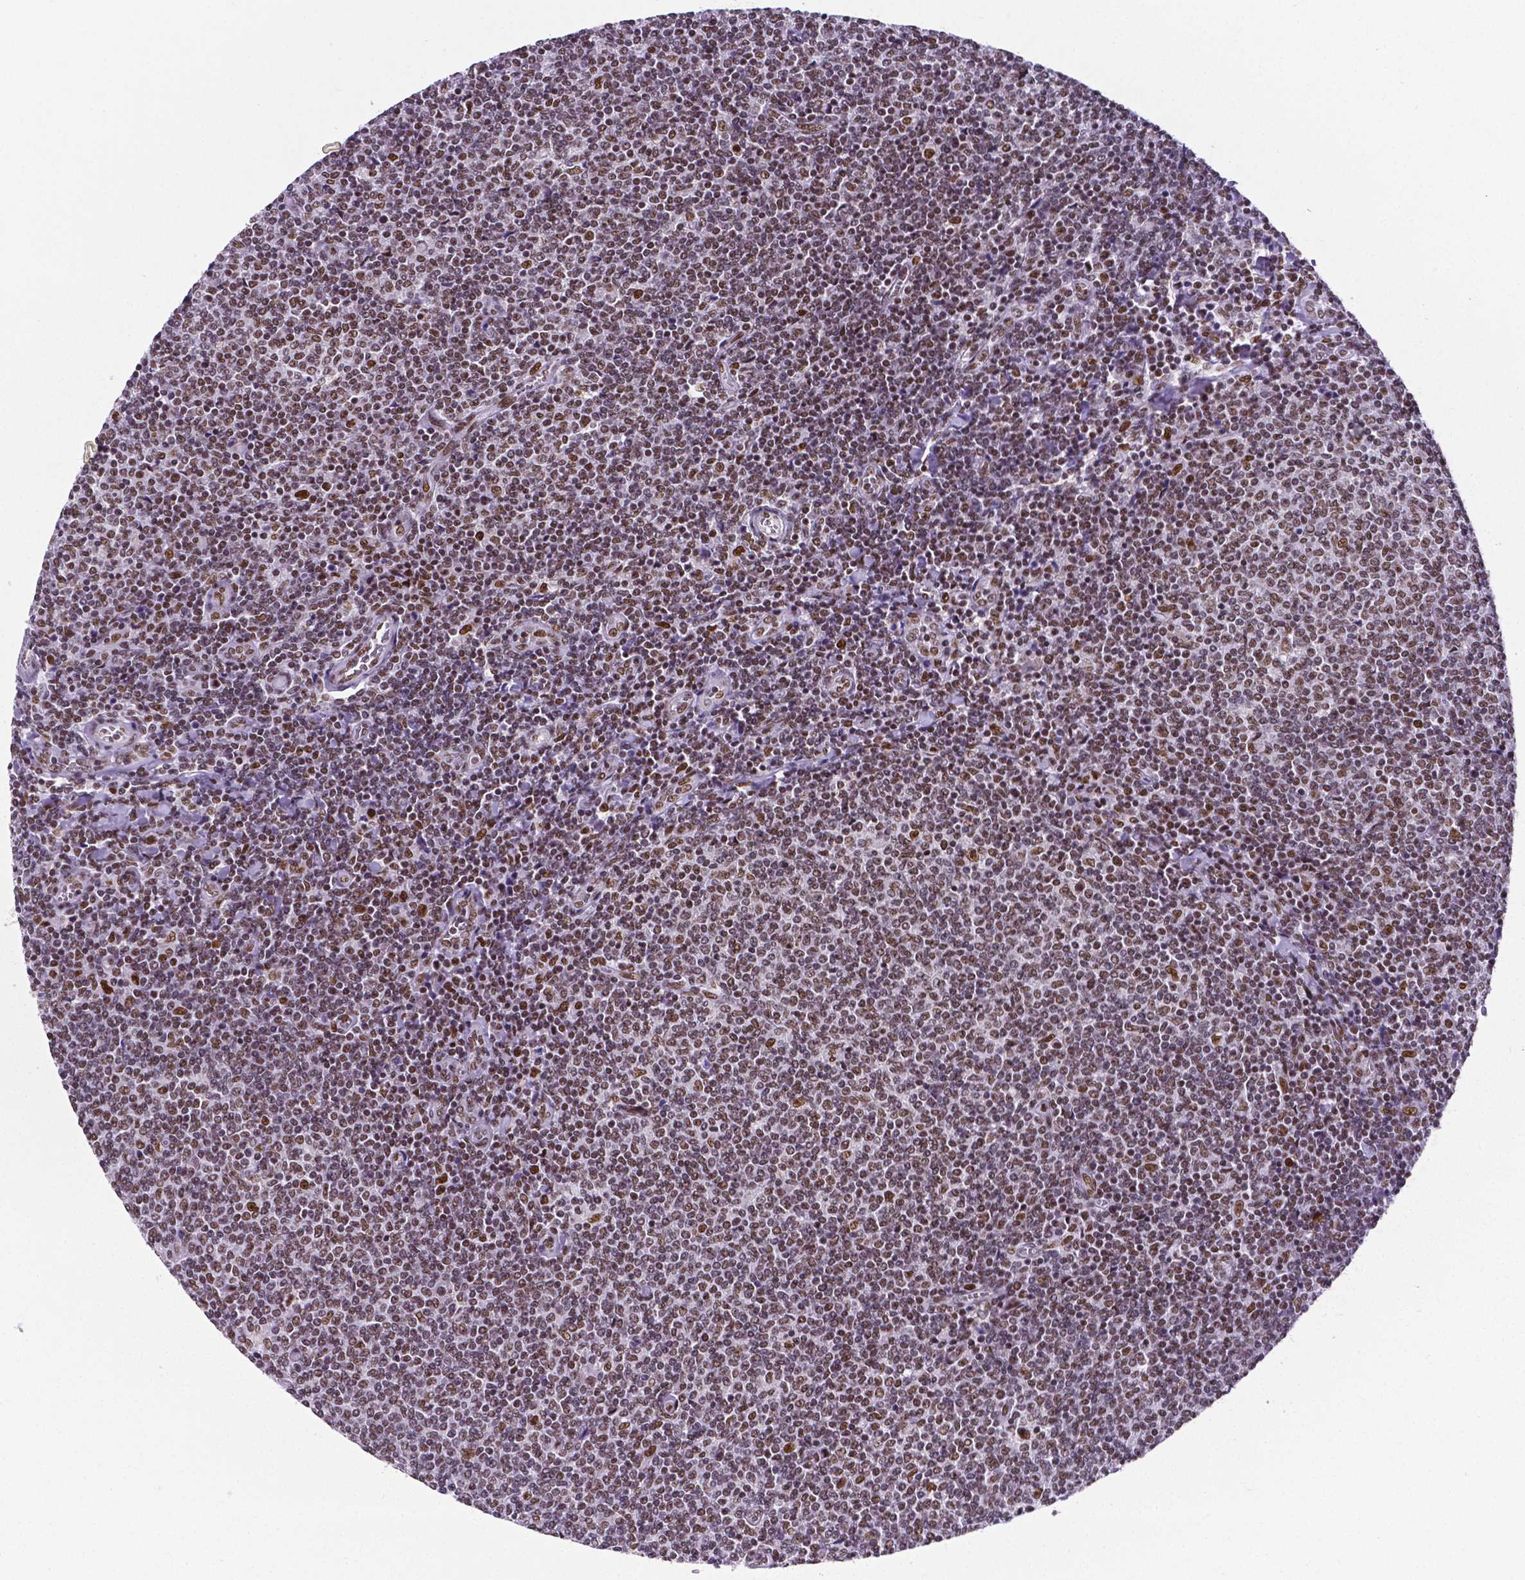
{"staining": {"intensity": "moderate", "quantity": "25%-75%", "location": "nuclear"}, "tissue": "lymphoma", "cell_type": "Tumor cells", "image_type": "cancer", "snomed": [{"axis": "morphology", "description": "Malignant lymphoma, non-Hodgkin's type, Low grade"}, {"axis": "topography", "description": "Lymph node"}], "caption": "Low-grade malignant lymphoma, non-Hodgkin's type was stained to show a protein in brown. There is medium levels of moderate nuclear expression in about 25%-75% of tumor cells. (Stains: DAB in brown, nuclei in blue, Microscopy: brightfield microscopy at high magnification).", "gene": "REST", "patient": {"sex": "male", "age": 52}}